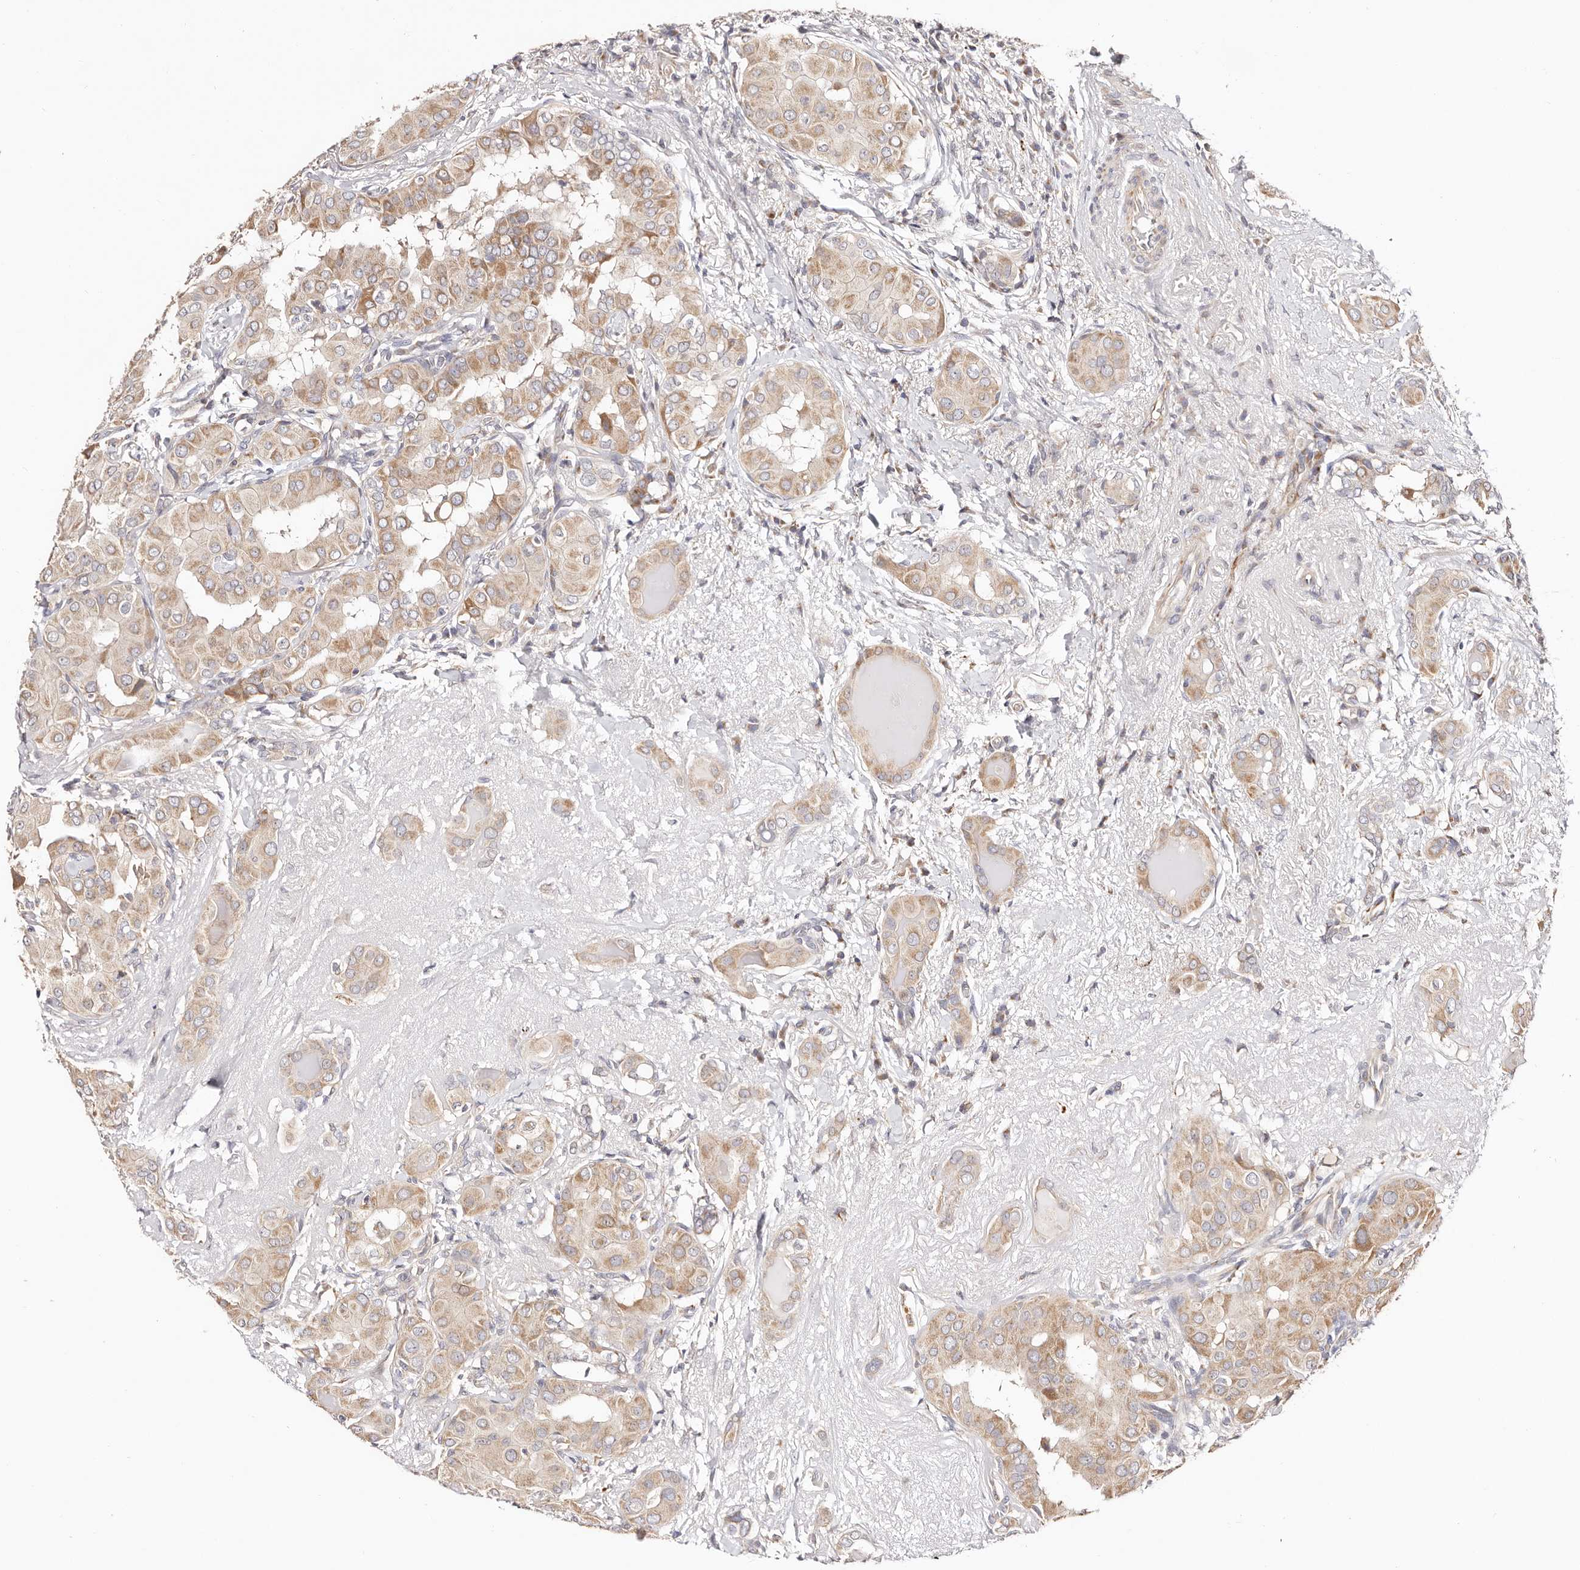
{"staining": {"intensity": "moderate", "quantity": ">75%", "location": "cytoplasmic/membranous"}, "tissue": "thyroid cancer", "cell_type": "Tumor cells", "image_type": "cancer", "snomed": [{"axis": "morphology", "description": "Papillary adenocarcinoma, NOS"}, {"axis": "topography", "description": "Thyroid gland"}], "caption": "Protein staining demonstrates moderate cytoplasmic/membranous staining in about >75% of tumor cells in thyroid cancer. The staining is performed using DAB (3,3'-diaminobenzidine) brown chromogen to label protein expression. The nuclei are counter-stained blue using hematoxylin.", "gene": "MAPK1", "patient": {"sex": "male", "age": 33}}